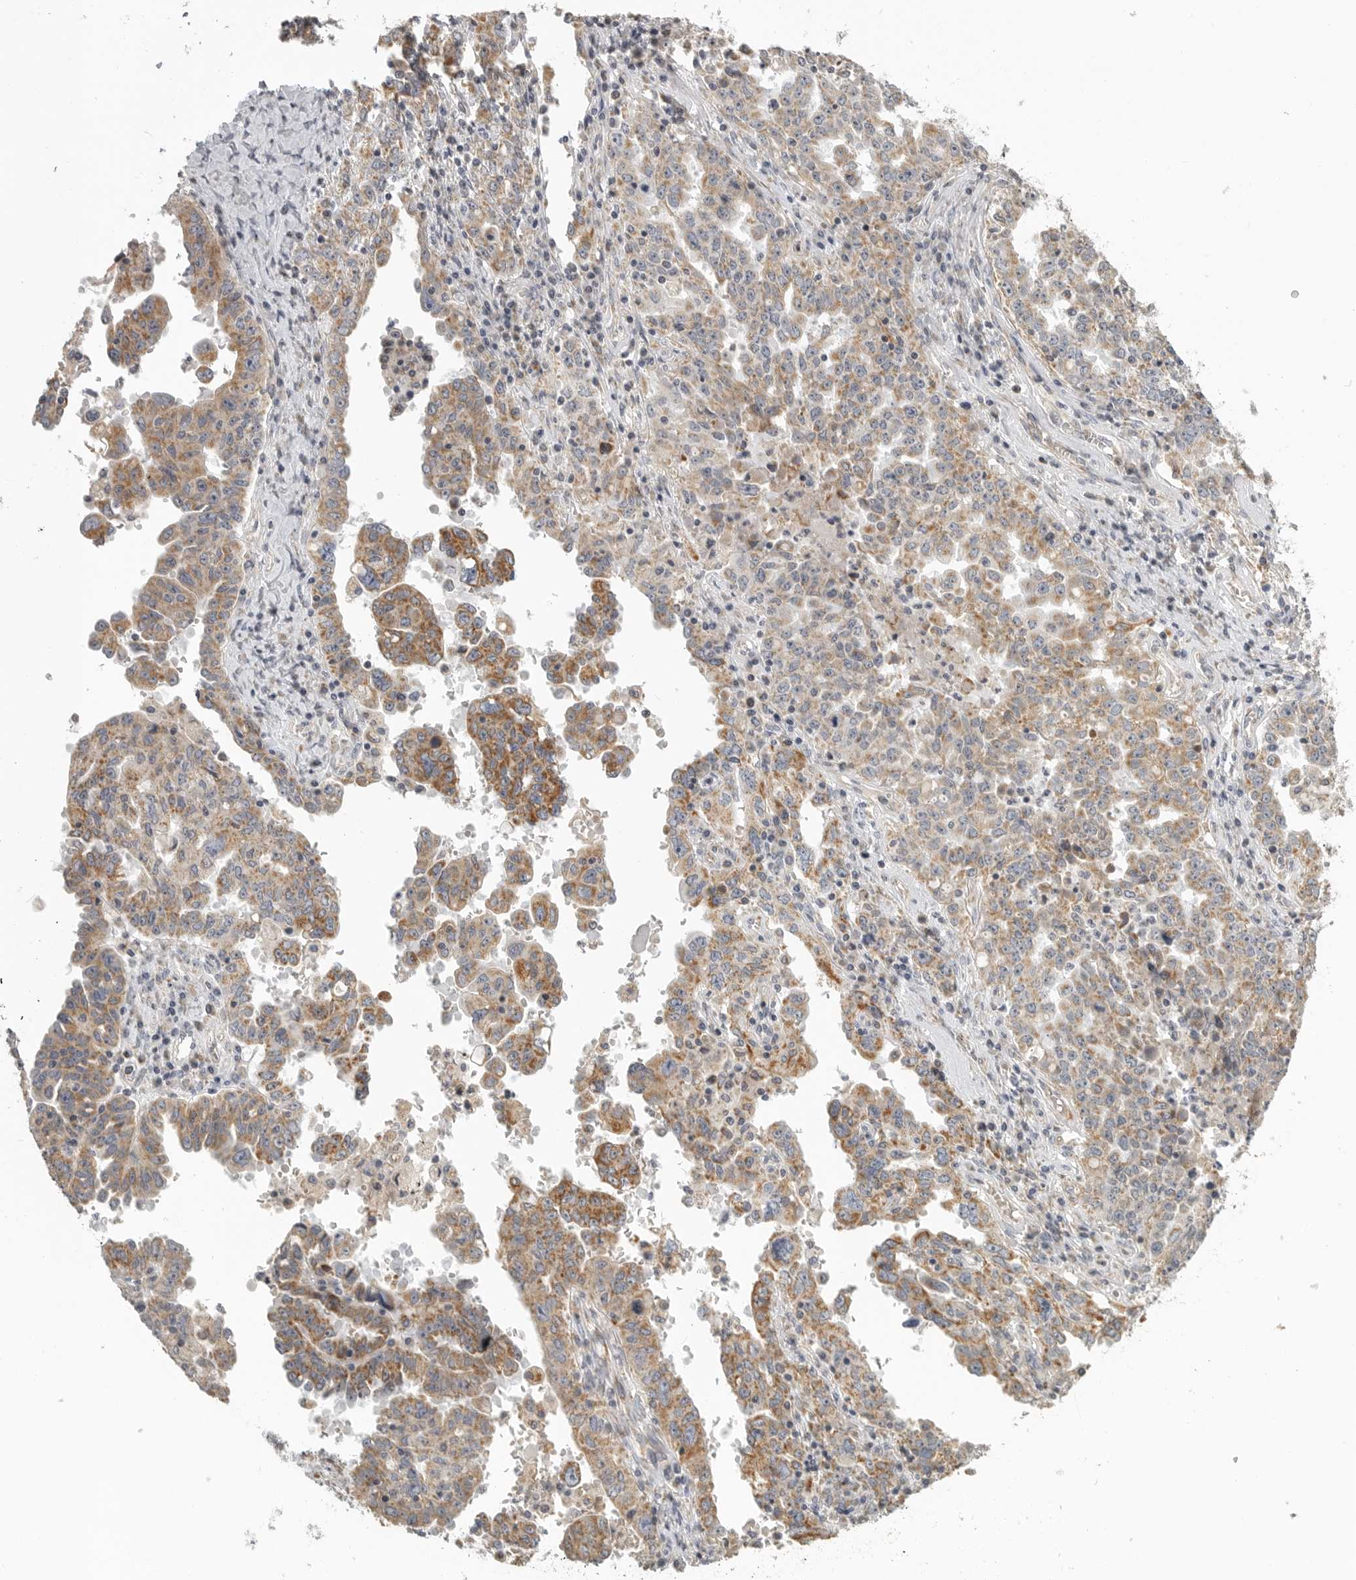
{"staining": {"intensity": "moderate", "quantity": ">75%", "location": "cytoplasmic/membranous"}, "tissue": "ovarian cancer", "cell_type": "Tumor cells", "image_type": "cancer", "snomed": [{"axis": "morphology", "description": "Carcinoma, endometroid"}, {"axis": "topography", "description": "Ovary"}], "caption": "The image shows immunohistochemical staining of ovarian cancer (endometroid carcinoma). There is moderate cytoplasmic/membranous positivity is present in about >75% of tumor cells.", "gene": "RXFP3", "patient": {"sex": "female", "age": 62}}